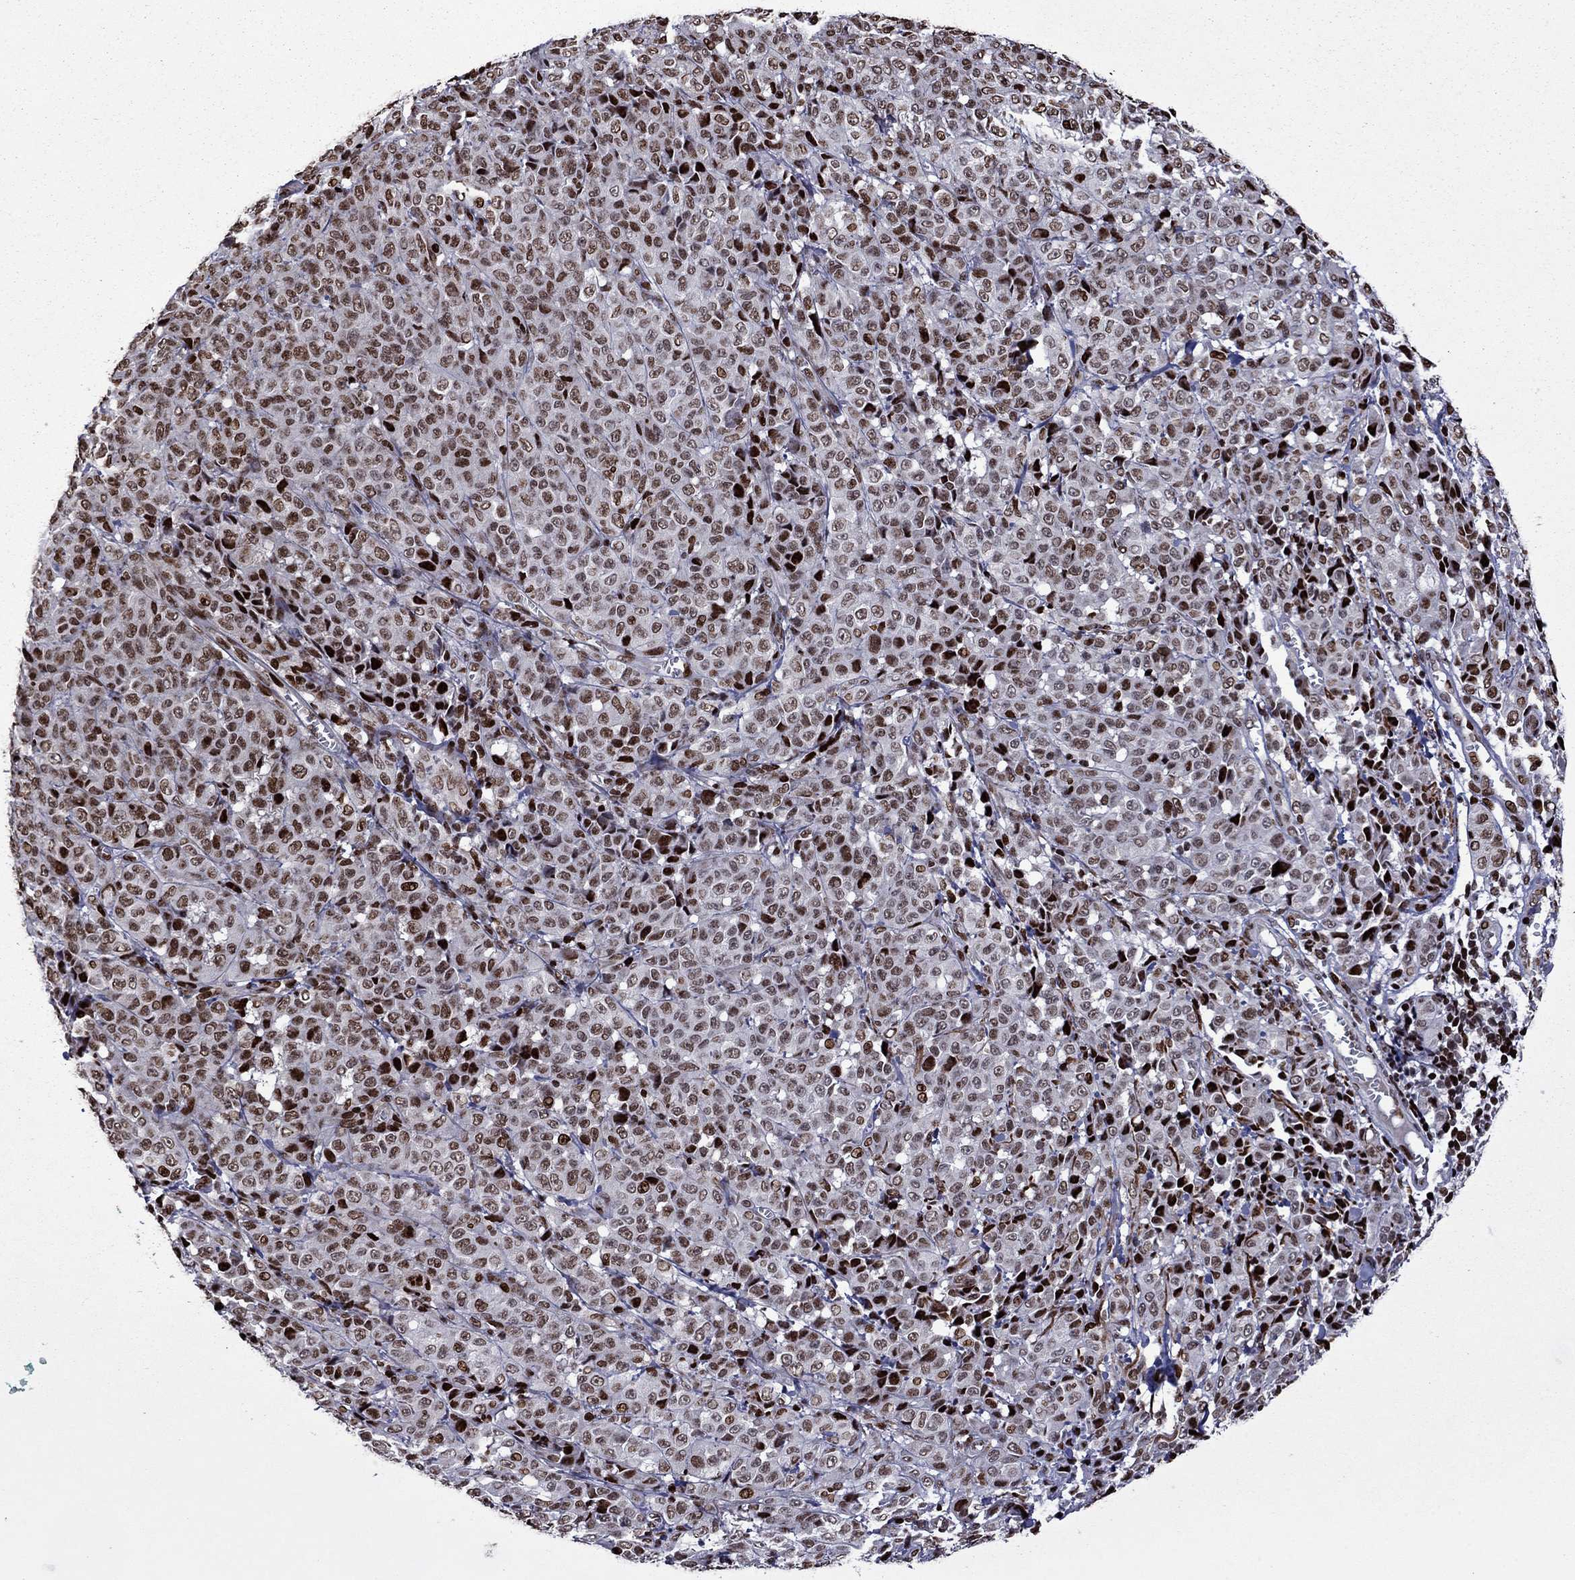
{"staining": {"intensity": "strong", "quantity": "25%-75%", "location": "nuclear"}, "tissue": "melanoma", "cell_type": "Tumor cells", "image_type": "cancer", "snomed": [{"axis": "morphology", "description": "Malignant melanoma, NOS"}, {"axis": "topography", "description": "Skin"}], "caption": "This is a micrograph of immunohistochemistry (IHC) staining of melanoma, which shows strong positivity in the nuclear of tumor cells.", "gene": "LIMK1", "patient": {"sex": "male", "age": 89}}